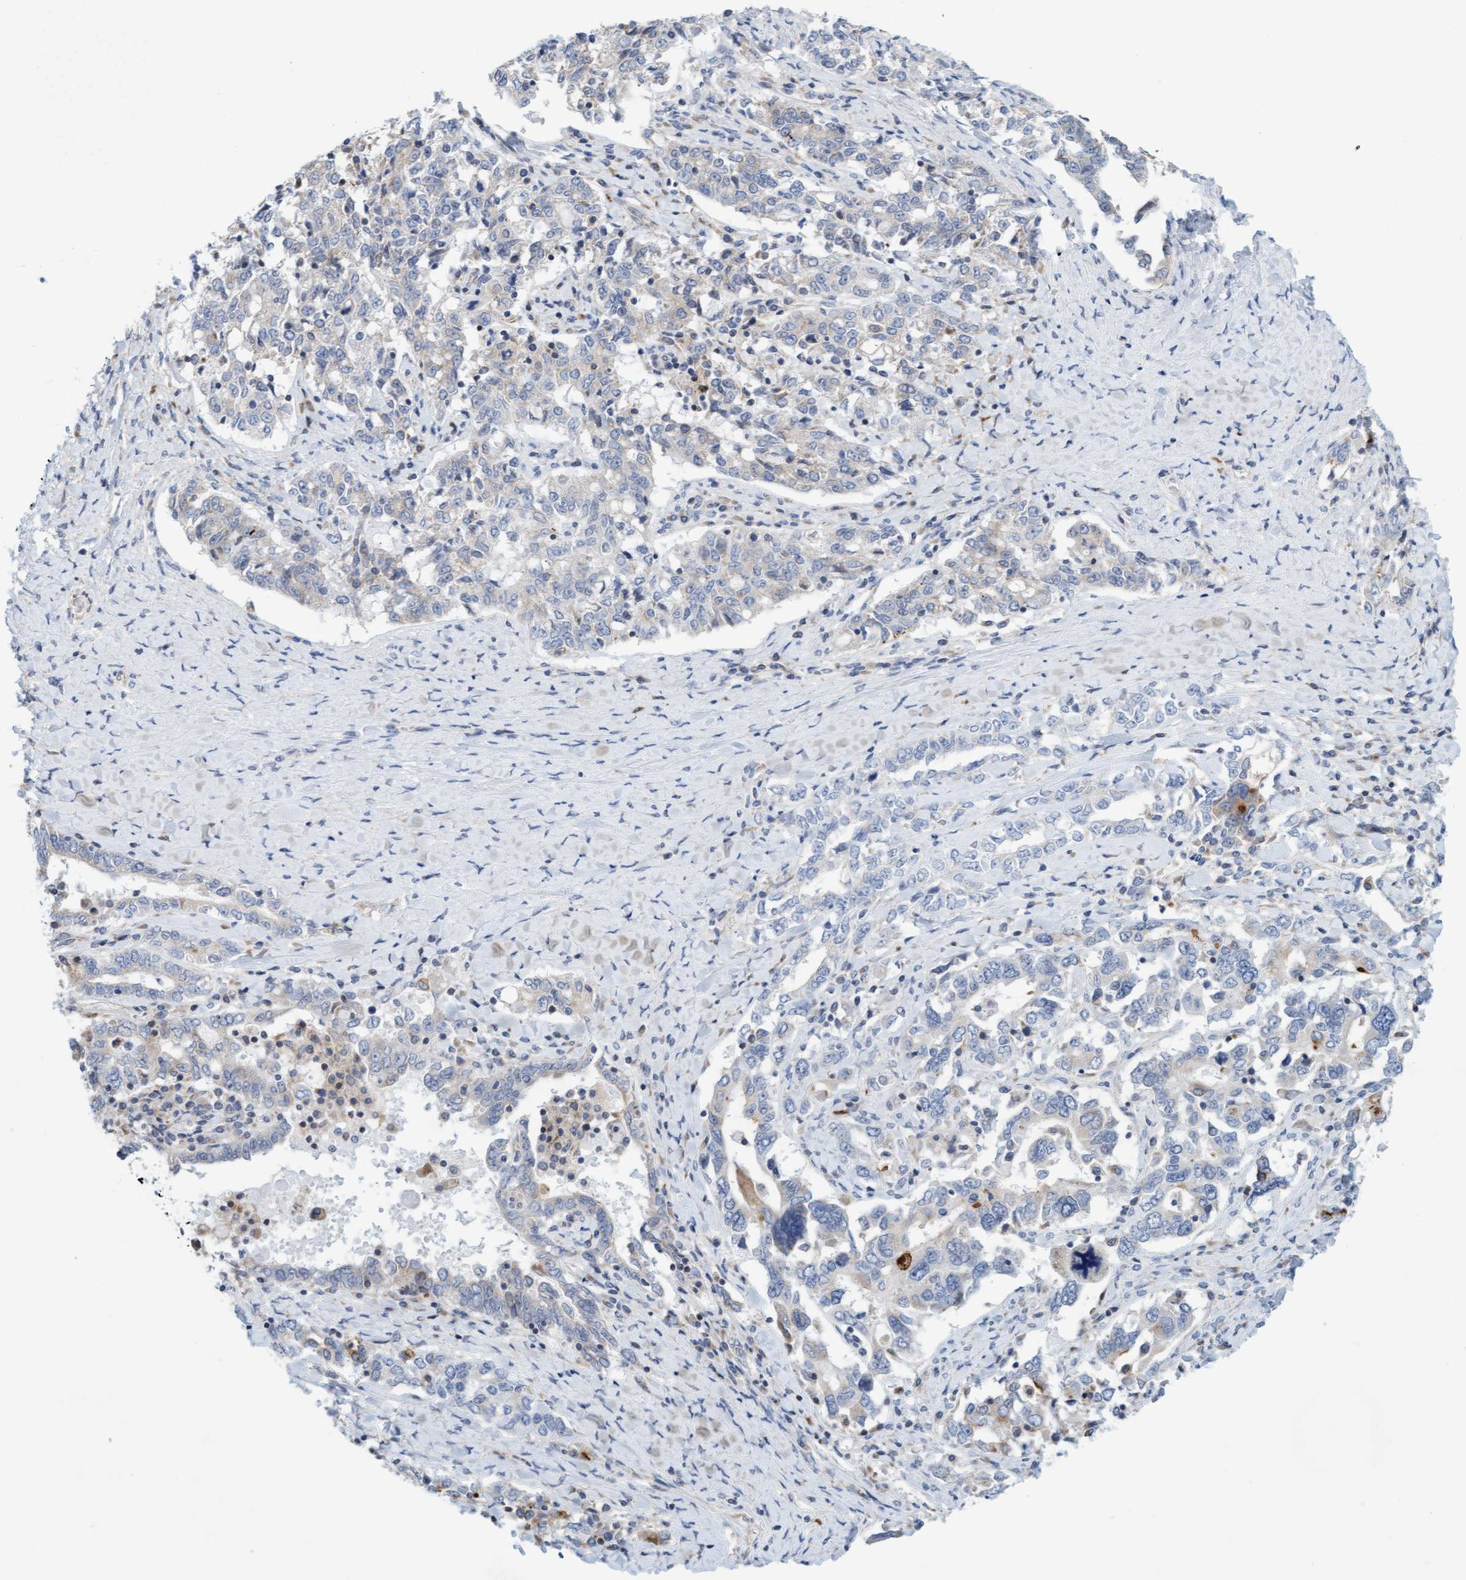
{"staining": {"intensity": "weak", "quantity": "<25%", "location": "cytoplasmic/membranous"}, "tissue": "ovarian cancer", "cell_type": "Tumor cells", "image_type": "cancer", "snomed": [{"axis": "morphology", "description": "Carcinoma, endometroid"}, {"axis": "topography", "description": "Ovary"}], "caption": "There is no significant positivity in tumor cells of ovarian endometroid carcinoma.", "gene": "SLC28A3", "patient": {"sex": "female", "age": 62}}